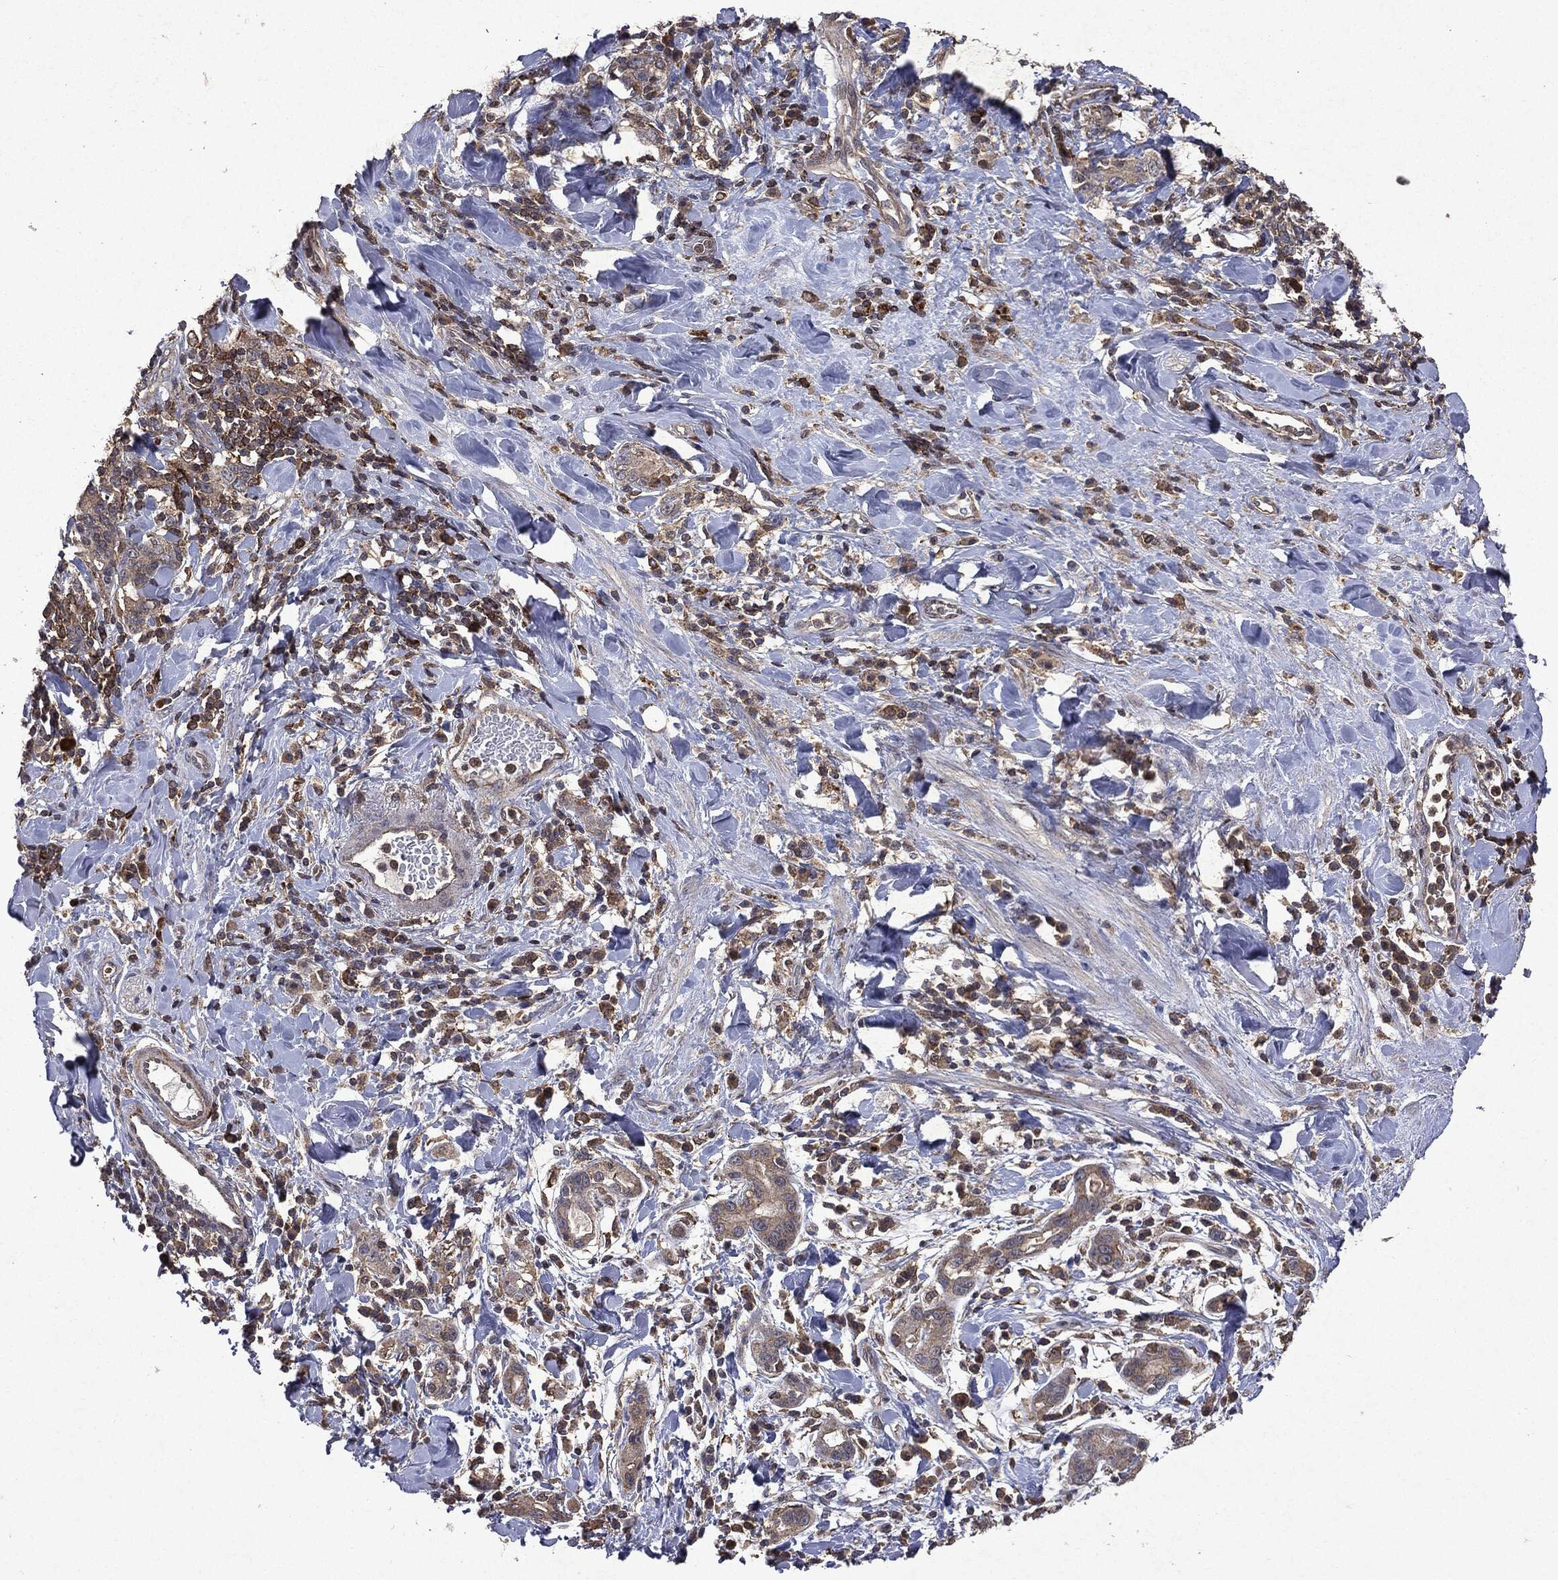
{"staining": {"intensity": "negative", "quantity": "none", "location": "none"}, "tissue": "stomach cancer", "cell_type": "Tumor cells", "image_type": "cancer", "snomed": [{"axis": "morphology", "description": "Adenocarcinoma, NOS"}, {"axis": "topography", "description": "Stomach"}], "caption": "This is an immunohistochemistry micrograph of stomach cancer. There is no positivity in tumor cells.", "gene": "PTEN", "patient": {"sex": "male", "age": 79}}